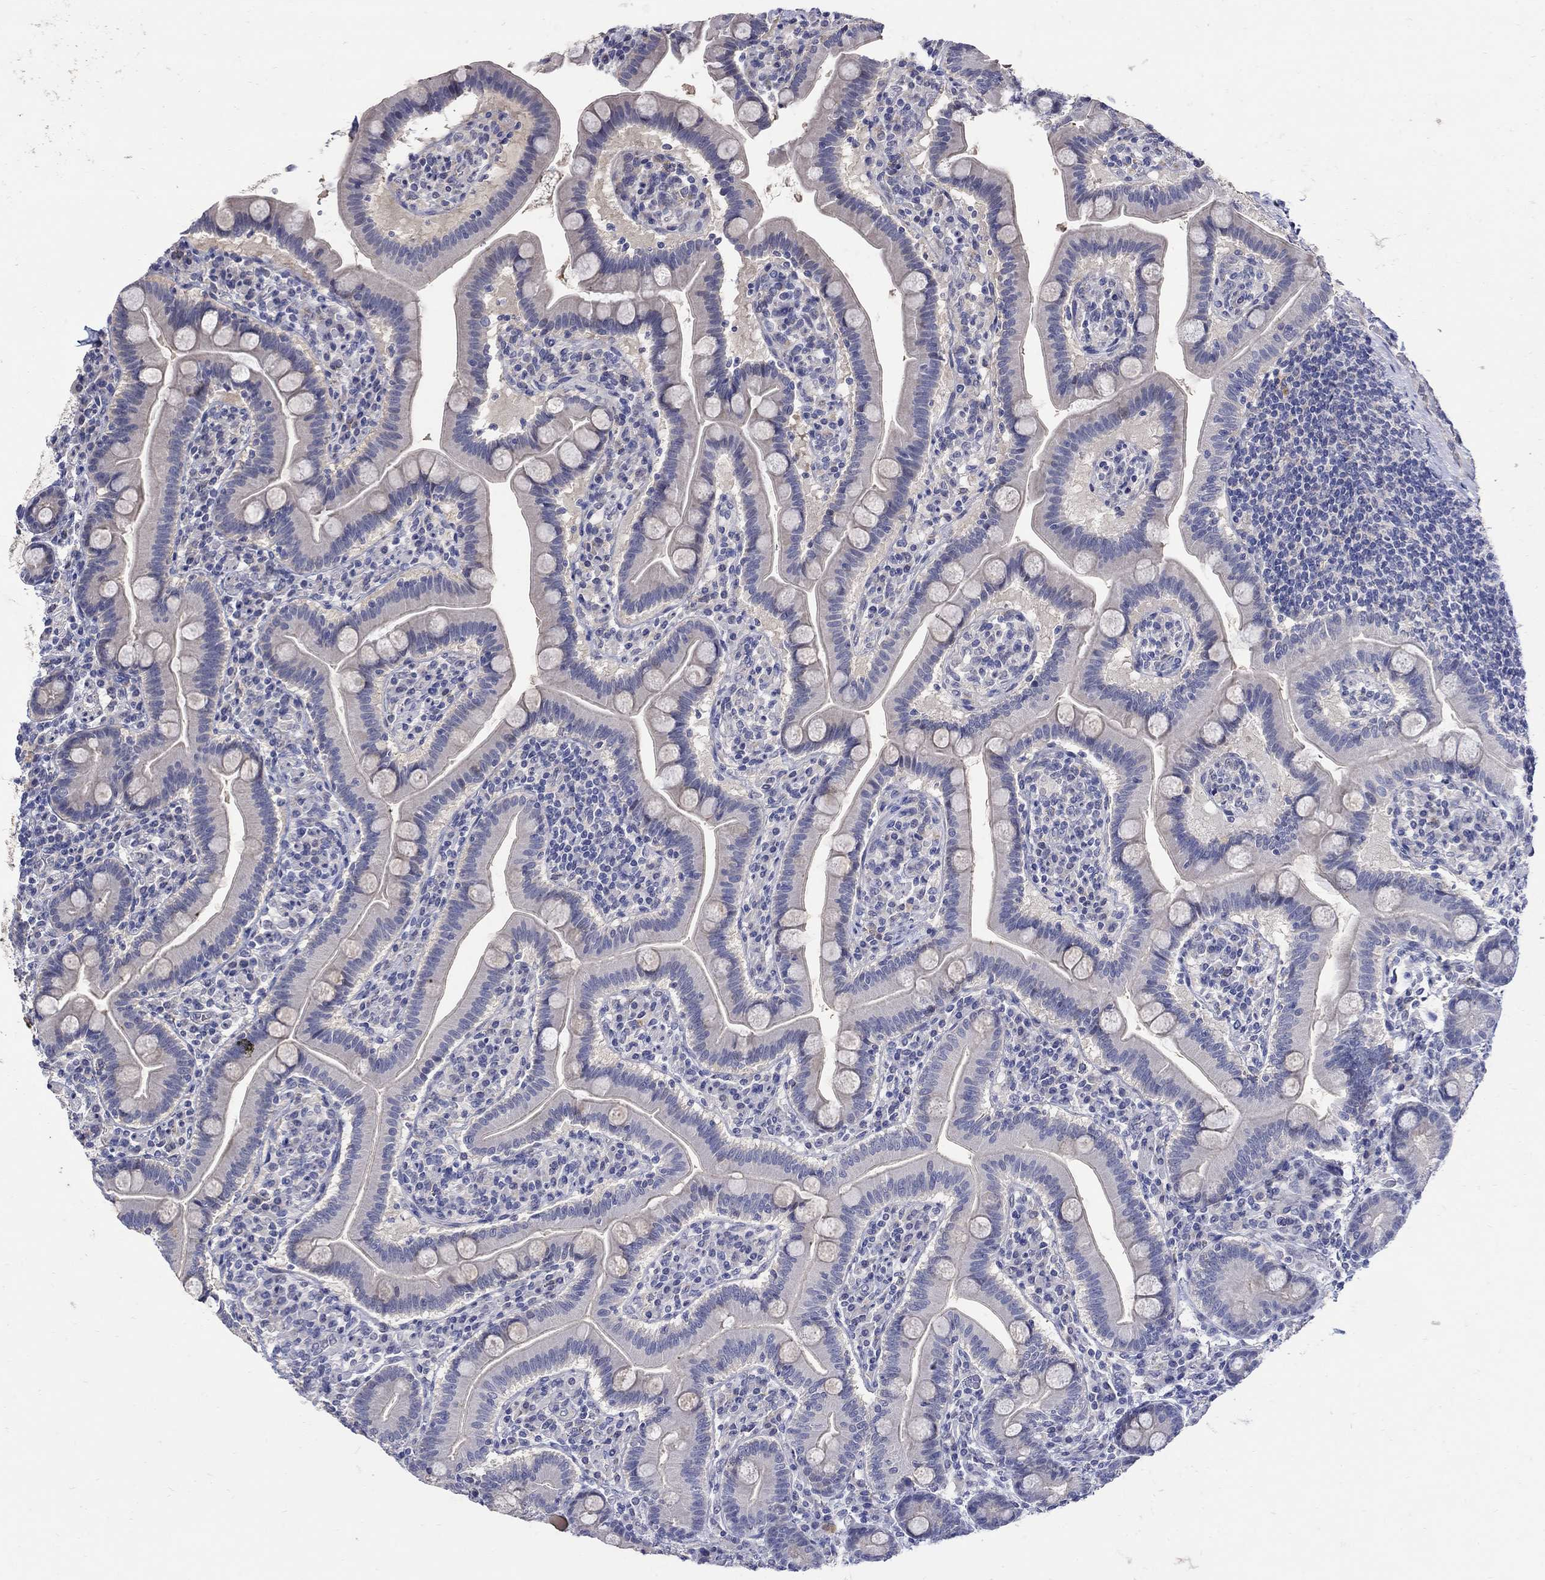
{"staining": {"intensity": "negative", "quantity": "none", "location": "none"}, "tissue": "small intestine", "cell_type": "Glandular cells", "image_type": "normal", "snomed": [{"axis": "morphology", "description": "Normal tissue, NOS"}, {"axis": "topography", "description": "Small intestine"}], "caption": "DAB (3,3'-diaminobenzidine) immunohistochemical staining of normal small intestine displays no significant staining in glandular cells. The staining is performed using DAB brown chromogen with nuclei counter-stained in using hematoxylin.", "gene": "CETN1", "patient": {"sex": "male", "age": 66}}